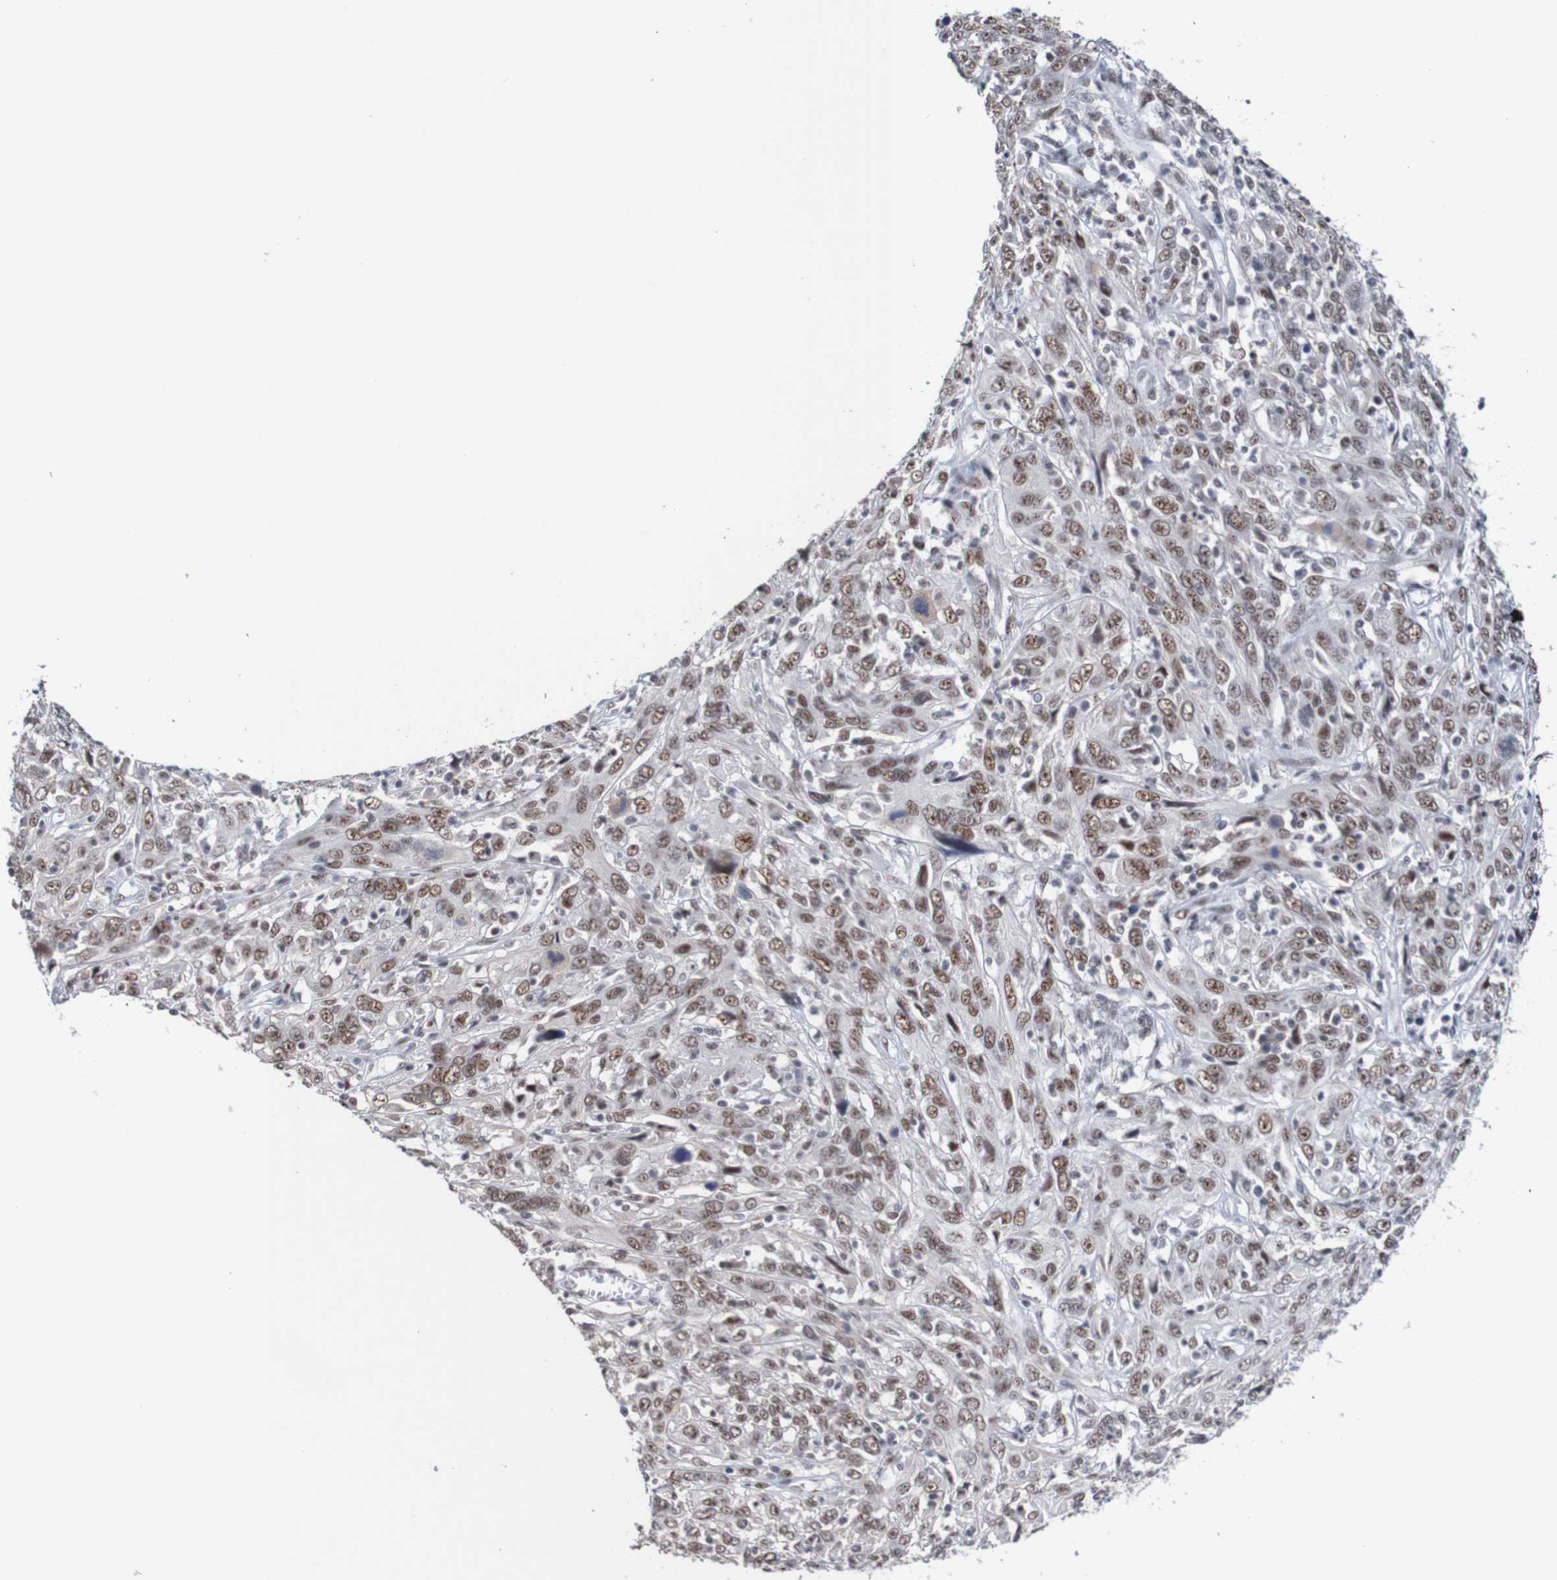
{"staining": {"intensity": "moderate", "quantity": ">75%", "location": "nuclear"}, "tissue": "cervical cancer", "cell_type": "Tumor cells", "image_type": "cancer", "snomed": [{"axis": "morphology", "description": "Squamous cell carcinoma, NOS"}, {"axis": "topography", "description": "Cervix"}], "caption": "DAB immunohistochemical staining of cervical squamous cell carcinoma exhibits moderate nuclear protein positivity in approximately >75% of tumor cells.", "gene": "CDC5L", "patient": {"sex": "female", "age": 46}}